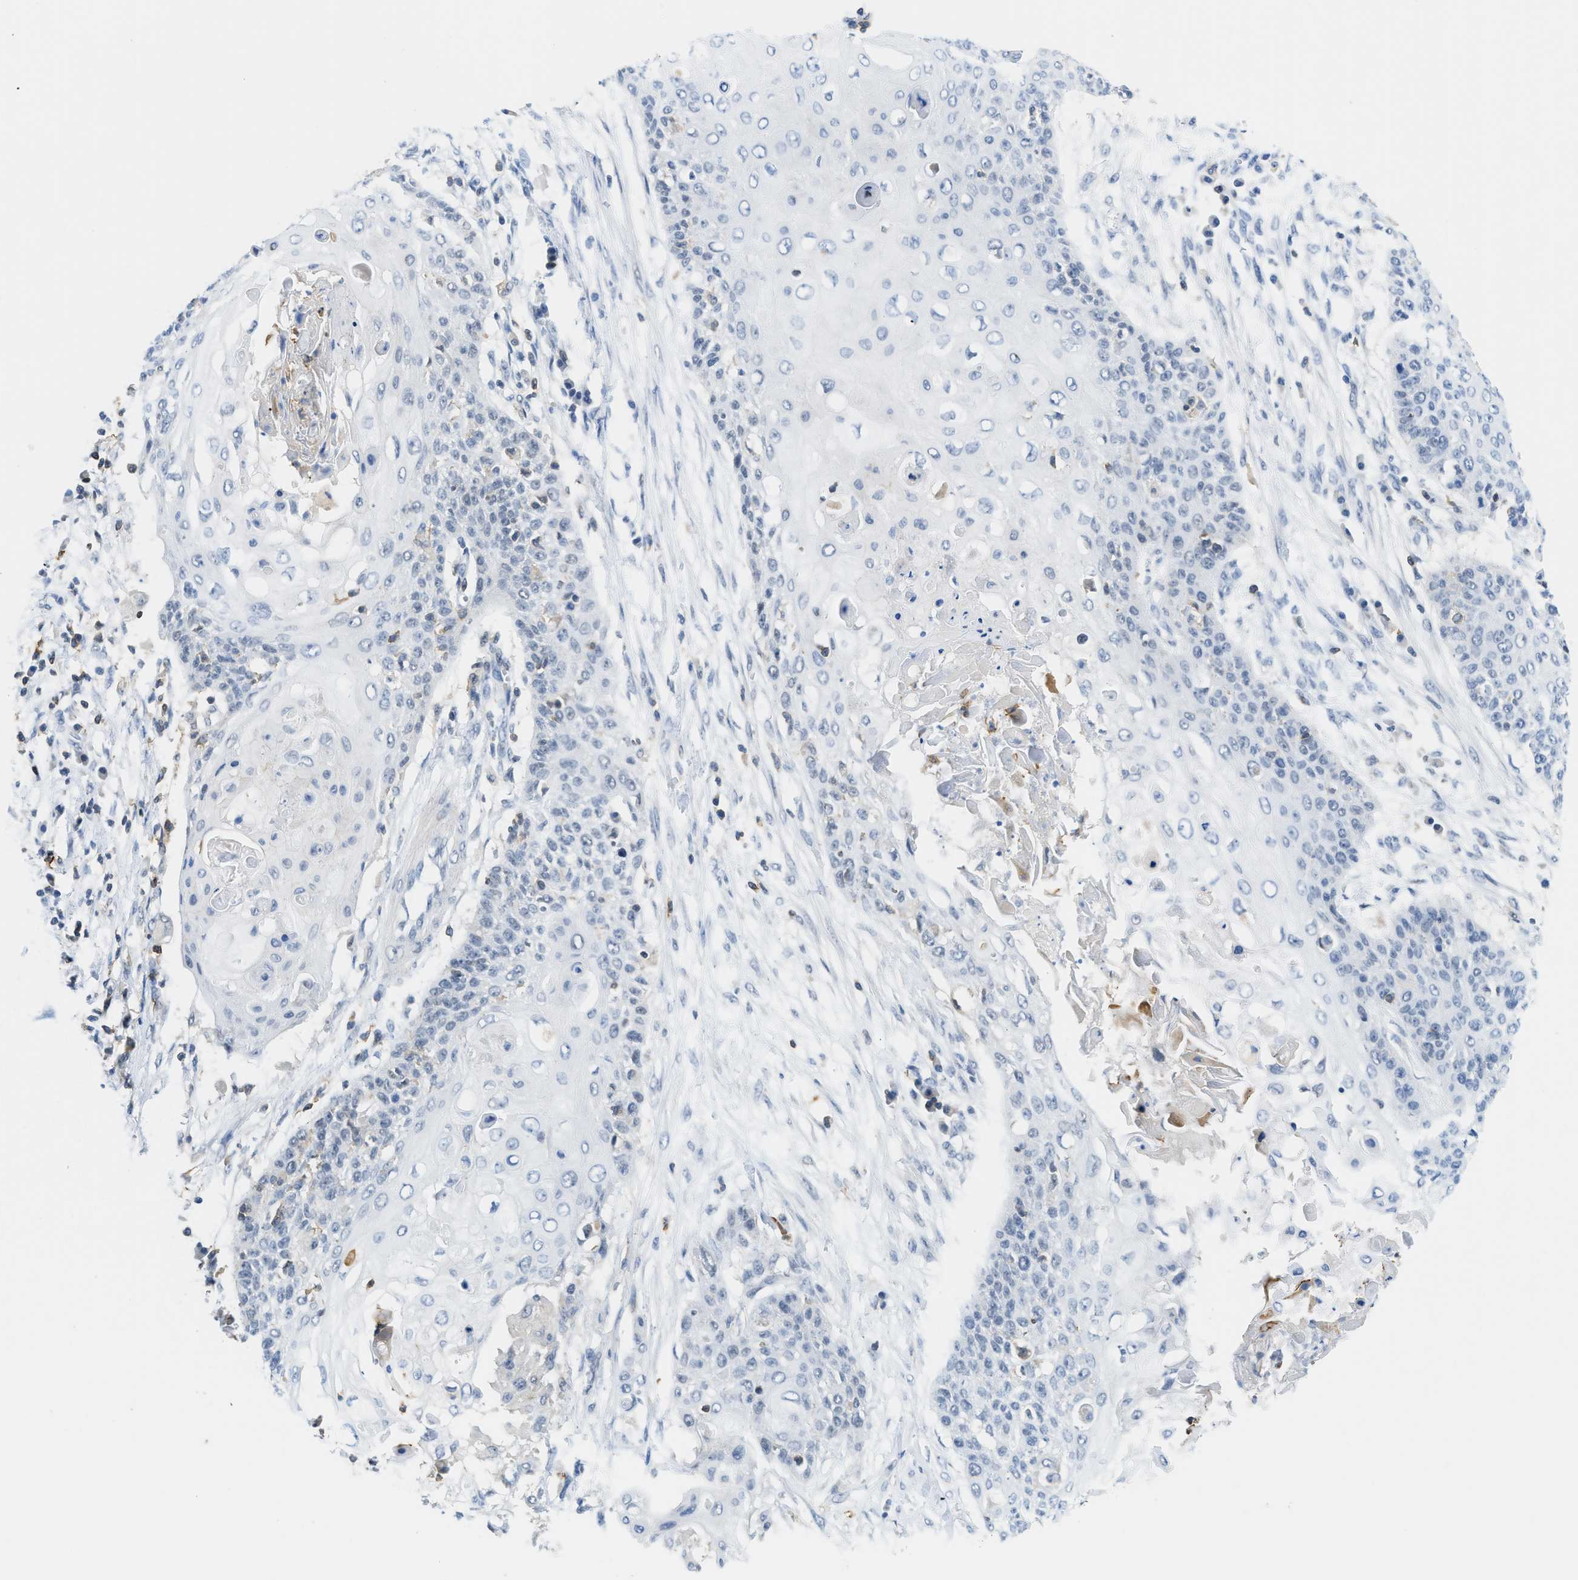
{"staining": {"intensity": "negative", "quantity": "none", "location": "none"}, "tissue": "cervical cancer", "cell_type": "Tumor cells", "image_type": "cancer", "snomed": [{"axis": "morphology", "description": "Squamous cell carcinoma, NOS"}, {"axis": "topography", "description": "Cervix"}], "caption": "DAB immunohistochemical staining of human squamous cell carcinoma (cervical) reveals no significant staining in tumor cells. The staining is performed using DAB (3,3'-diaminobenzidine) brown chromogen with nuclei counter-stained in using hematoxylin.", "gene": "FAM151A", "patient": {"sex": "female", "age": 39}}